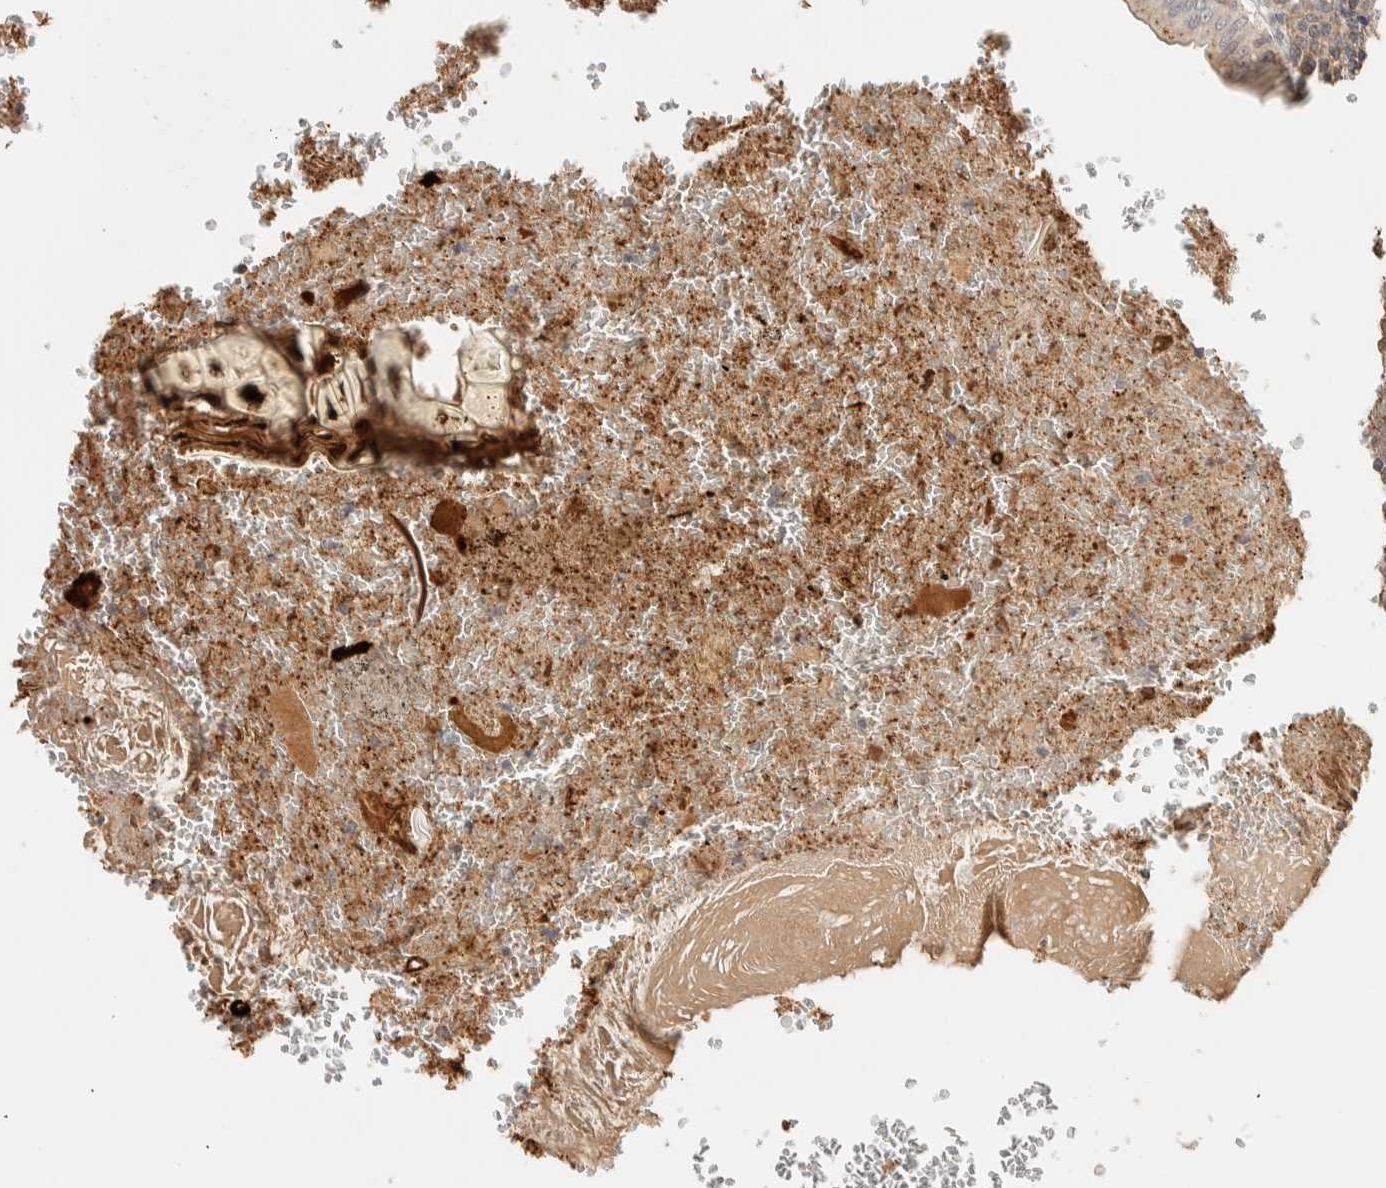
{"staining": {"intensity": "moderate", "quantity": ">75%", "location": "cytoplasmic/membranous"}, "tissue": "appendix", "cell_type": "Glandular cells", "image_type": "normal", "snomed": [{"axis": "morphology", "description": "Normal tissue, NOS"}, {"axis": "topography", "description": "Appendix"}], "caption": "Appendix stained with DAB IHC shows medium levels of moderate cytoplasmic/membranous positivity in about >75% of glandular cells. (DAB IHC with brightfield microscopy, high magnification).", "gene": "ITPA", "patient": {"sex": "male", "age": 8}}